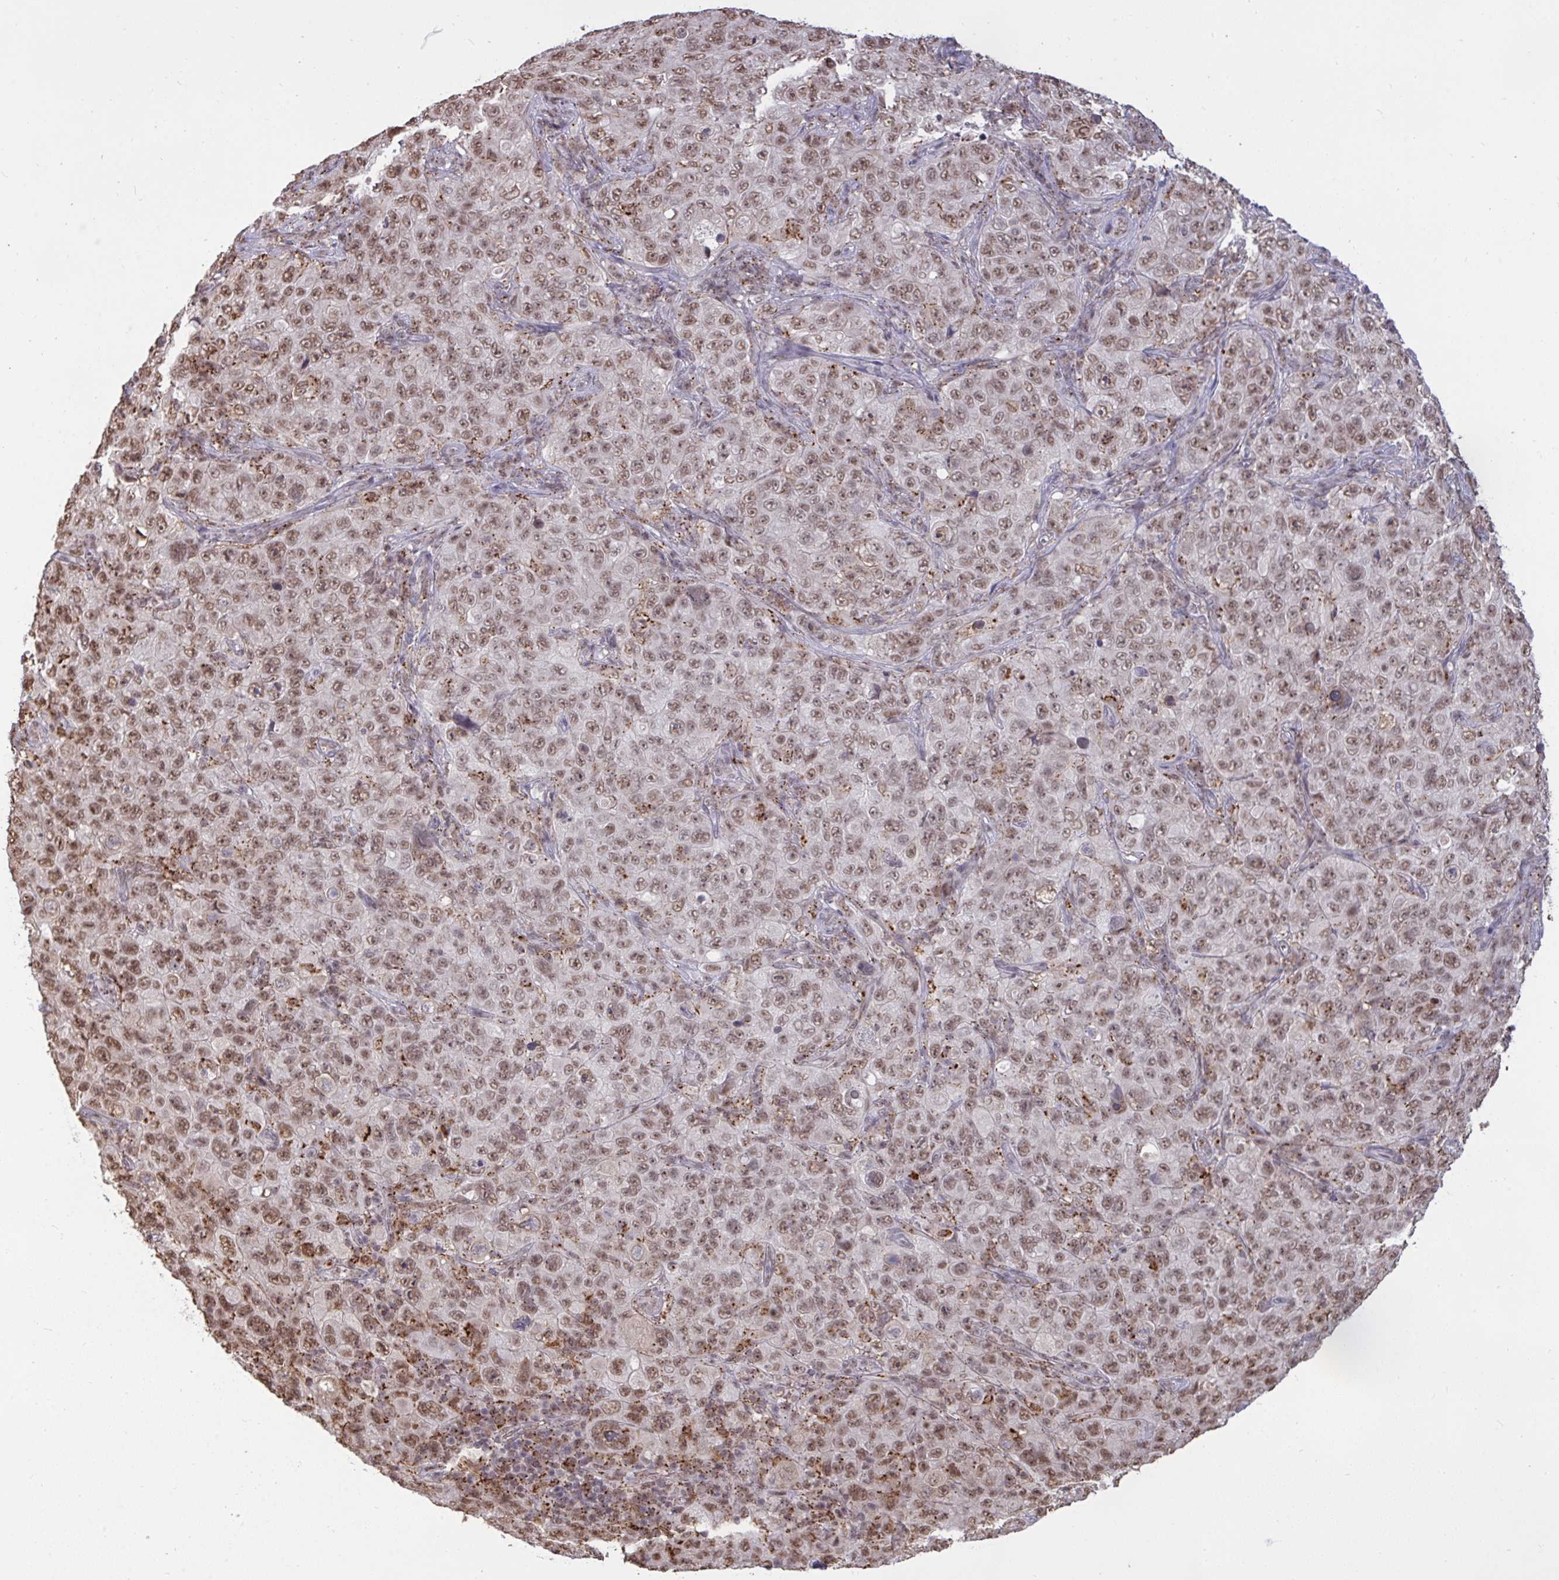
{"staining": {"intensity": "moderate", "quantity": ">75%", "location": "nuclear"}, "tissue": "pancreatic cancer", "cell_type": "Tumor cells", "image_type": "cancer", "snomed": [{"axis": "morphology", "description": "Adenocarcinoma, NOS"}, {"axis": "topography", "description": "Pancreas"}], "caption": "Immunohistochemistry (IHC) of human adenocarcinoma (pancreatic) shows medium levels of moderate nuclear positivity in about >75% of tumor cells.", "gene": "PUF60", "patient": {"sex": "male", "age": 68}}